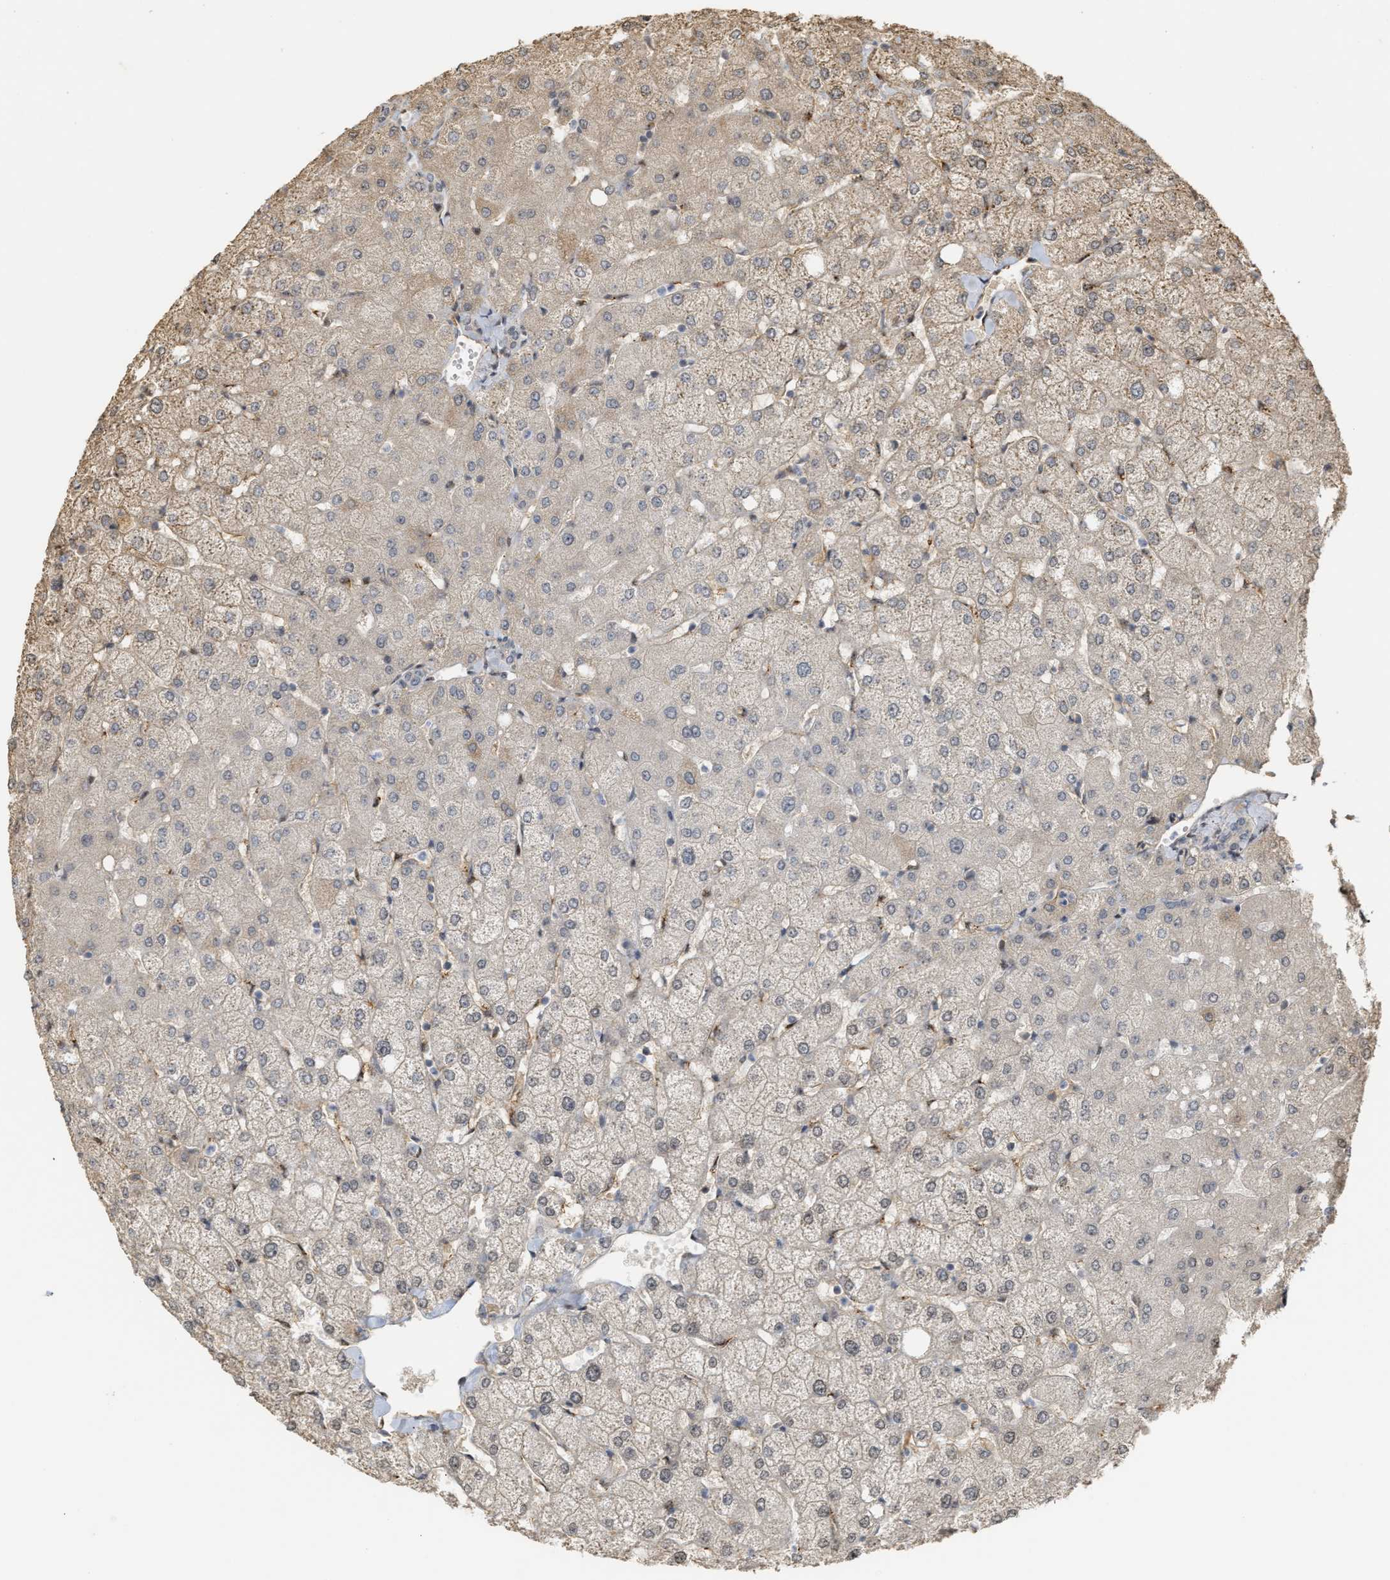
{"staining": {"intensity": "weak", "quantity": "<25%", "location": "cytoplasmic/membranous"}, "tissue": "liver", "cell_type": "Cholangiocytes", "image_type": "normal", "snomed": [{"axis": "morphology", "description": "Normal tissue, NOS"}, {"axis": "topography", "description": "Liver"}], "caption": "Immunohistochemistry (IHC) of normal liver reveals no positivity in cholangiocytes. The staining was performed using DAB to visualize the protein expression in brown, while the nuclei were stained in blue with hematoxylin (Magnification: 20x).", "gene": "ZFAND5", "patient": {"sex": "female", "age": 54}}